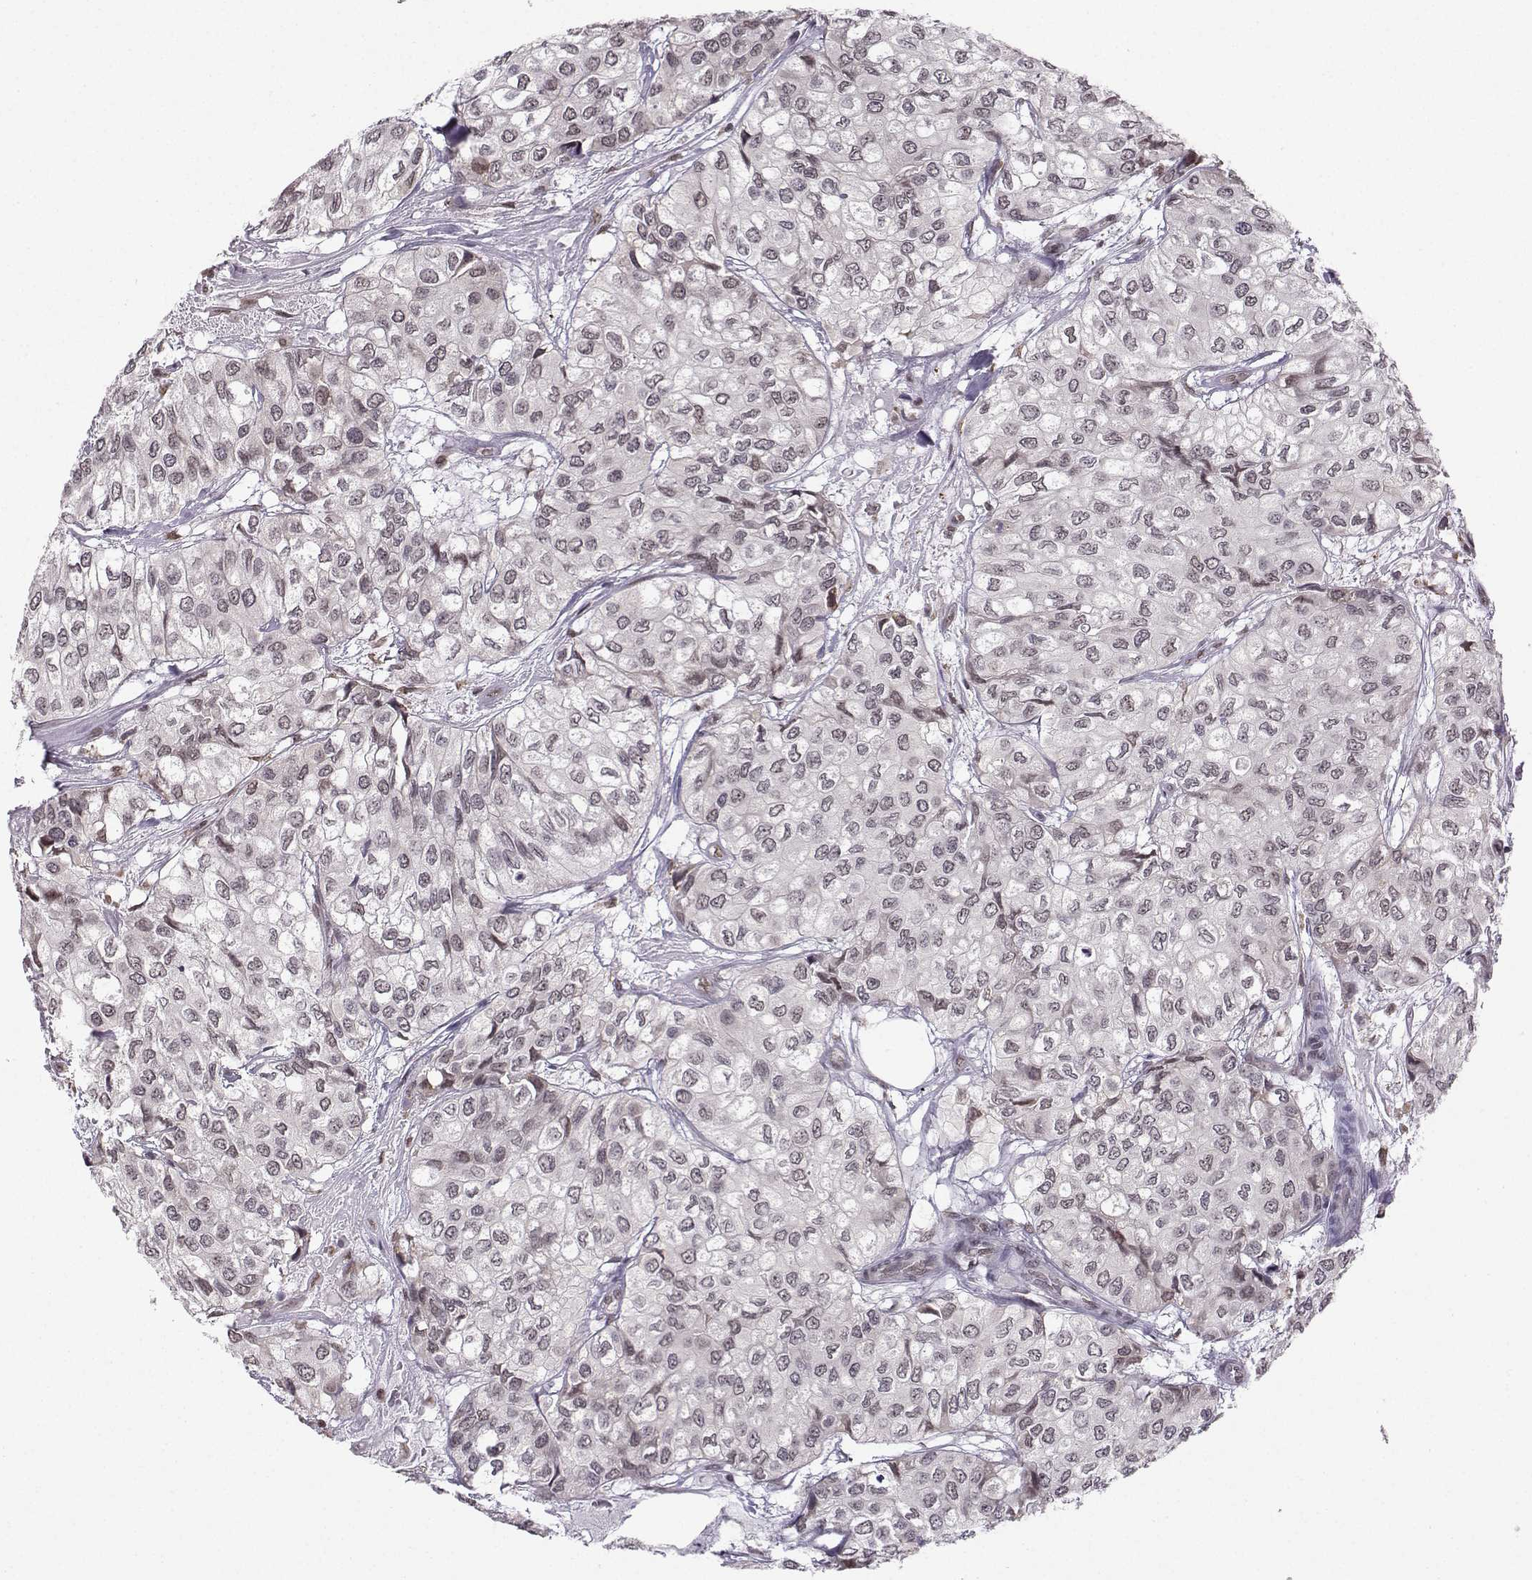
{"staining": {"intensity": "negative", "quantity": "none", "location": "none"}, "tissue": "urothelial cancer", "cell_type": "Tumor cells", "image_type": "cancer", "snomed": [{"axis": "morphology", "description": "Urothelial carcinoma, High grade"}, {"axis": "topography", "description": "Urinary bladder"}], "caption": "High power microscopy histopathology image of an immunohistochemistry micrograph of high-grade urothelial carcinoma, revealing no significant positivity in tumor cells. The staining was performed using DAB to visualize the protein expression in brown, while the nuclei were stained in blue with hematoxylin (Magnification: 20x).", "gene": "EZH1", "patient": {"sex": "male", "age": 73}}